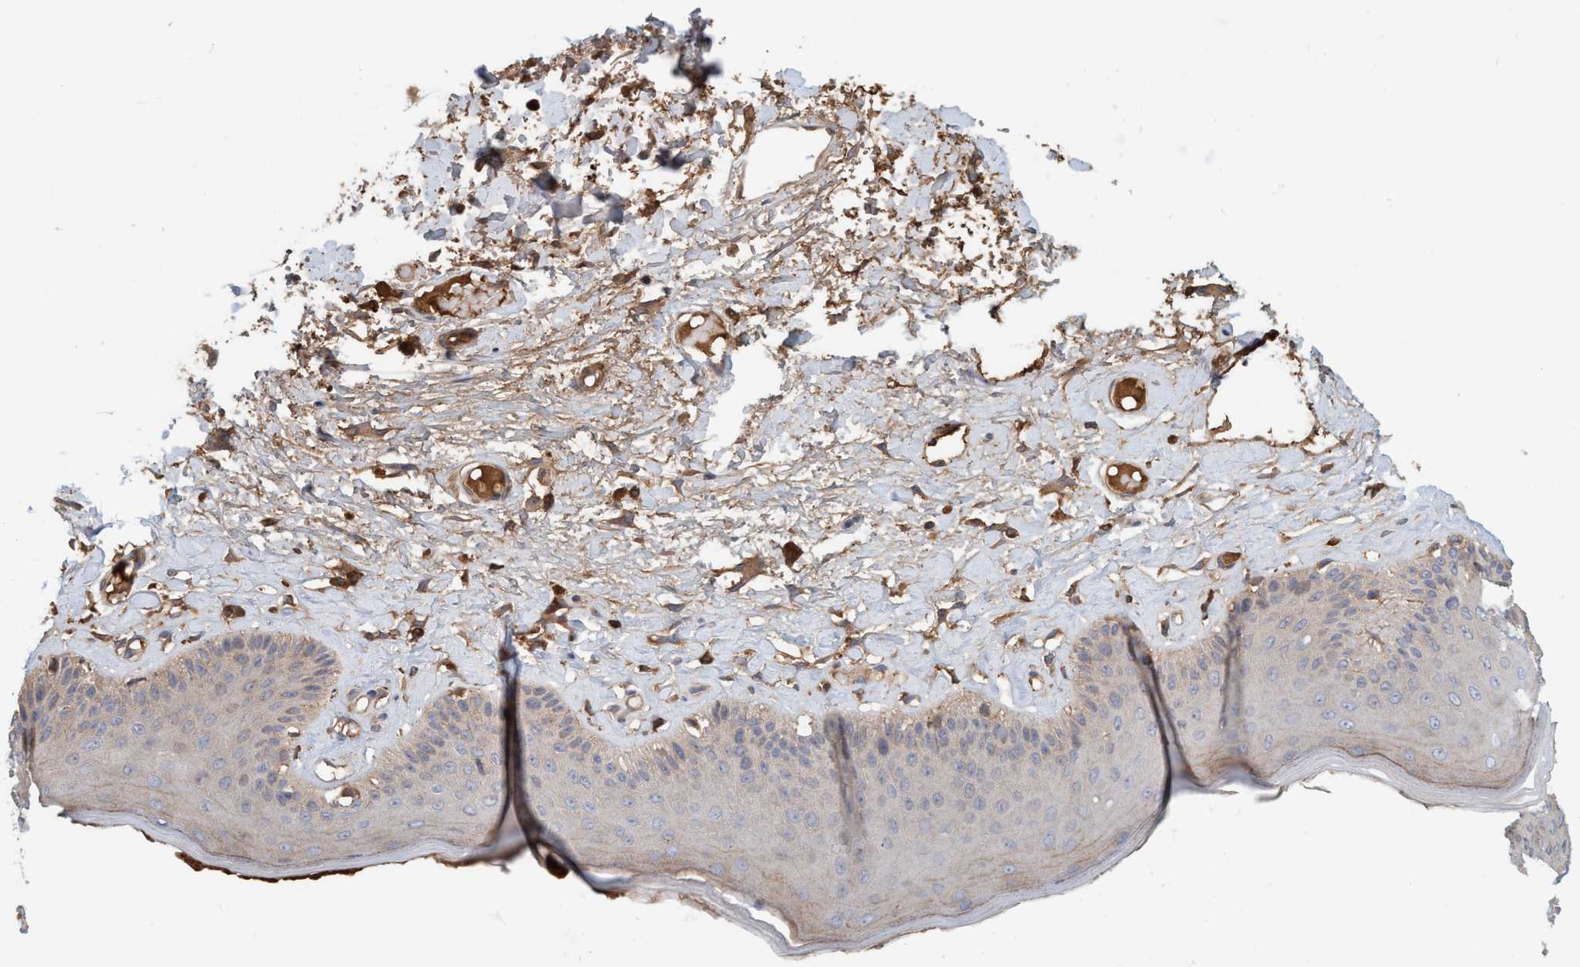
{"staining": {"intensity": "moderate", "quantity": "25%-75%", "location": "cytoplasmic/membranous"}, "tissue": "skin", "cell_type": "Epidermal cells", "image_type": "normal", "snomed": [{"axis": "morphology", "description": "Normal tissue, NOS"}, {"axis": "topography", "description": "Vulva"}], "caption": "High-magnification brightfield microscopy of normal skin stained with DAB (brown) and counterstained with hematoxylin (blue). epidermal cells exhibit moderate cytoplasmic/membranous positivity is seen in approximately25%-75% of cells.", "gene": "SPECC1", "patient": {"sex": "female", "age": 73}}